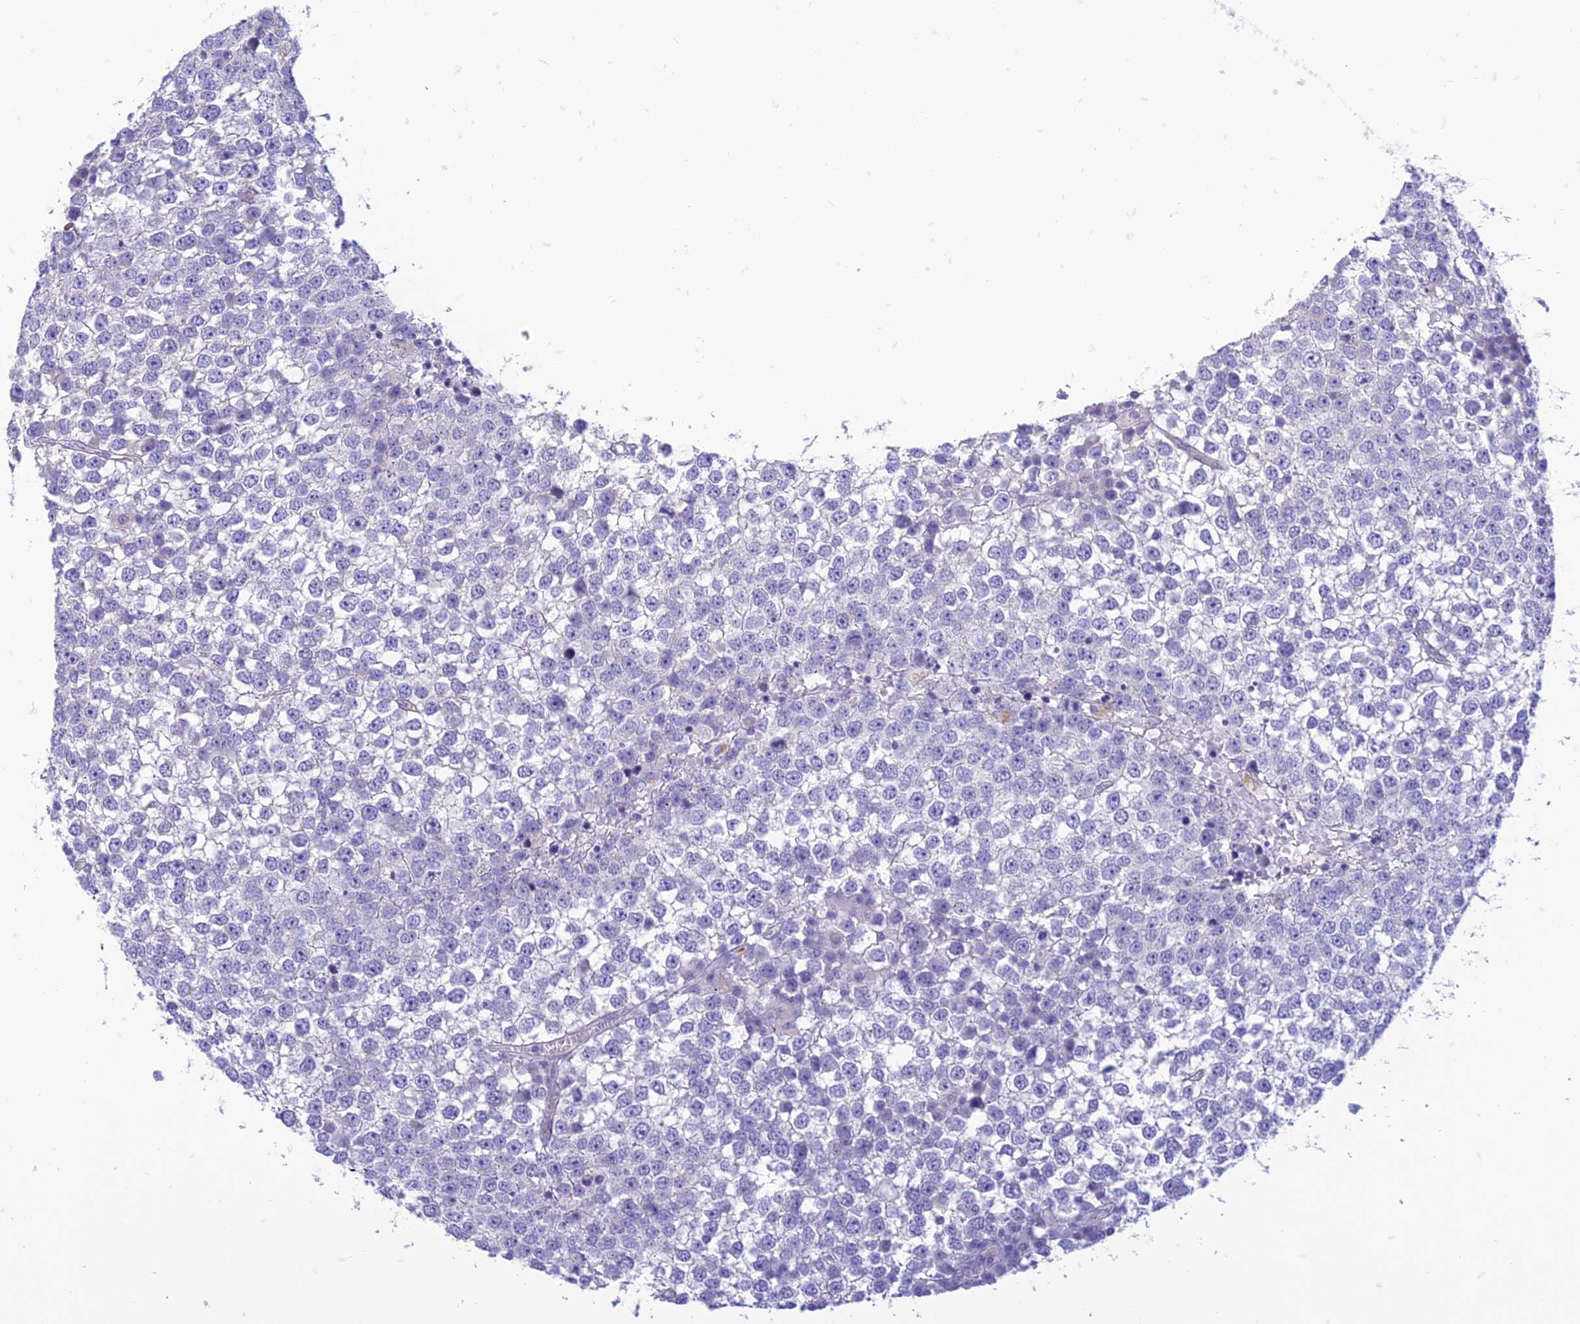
{"staining": {"intensity": "negative", "quantity": "none", "location": "none"}, "tissue": "testis cancer", "cell_type": "Tumor cells", "image_type": "cancer", "snomed": [{"axis": "morphology", "description": "Seminoma, NOS"}, {"axis": "topography", "description": "Testis"}], "caption": "An IHC histopathology image of testis cancer is shown. There is no staining in tumor cells of testis cancer.", "gene": "DHDH", "patient": {"sex": "male", "age": 65}}